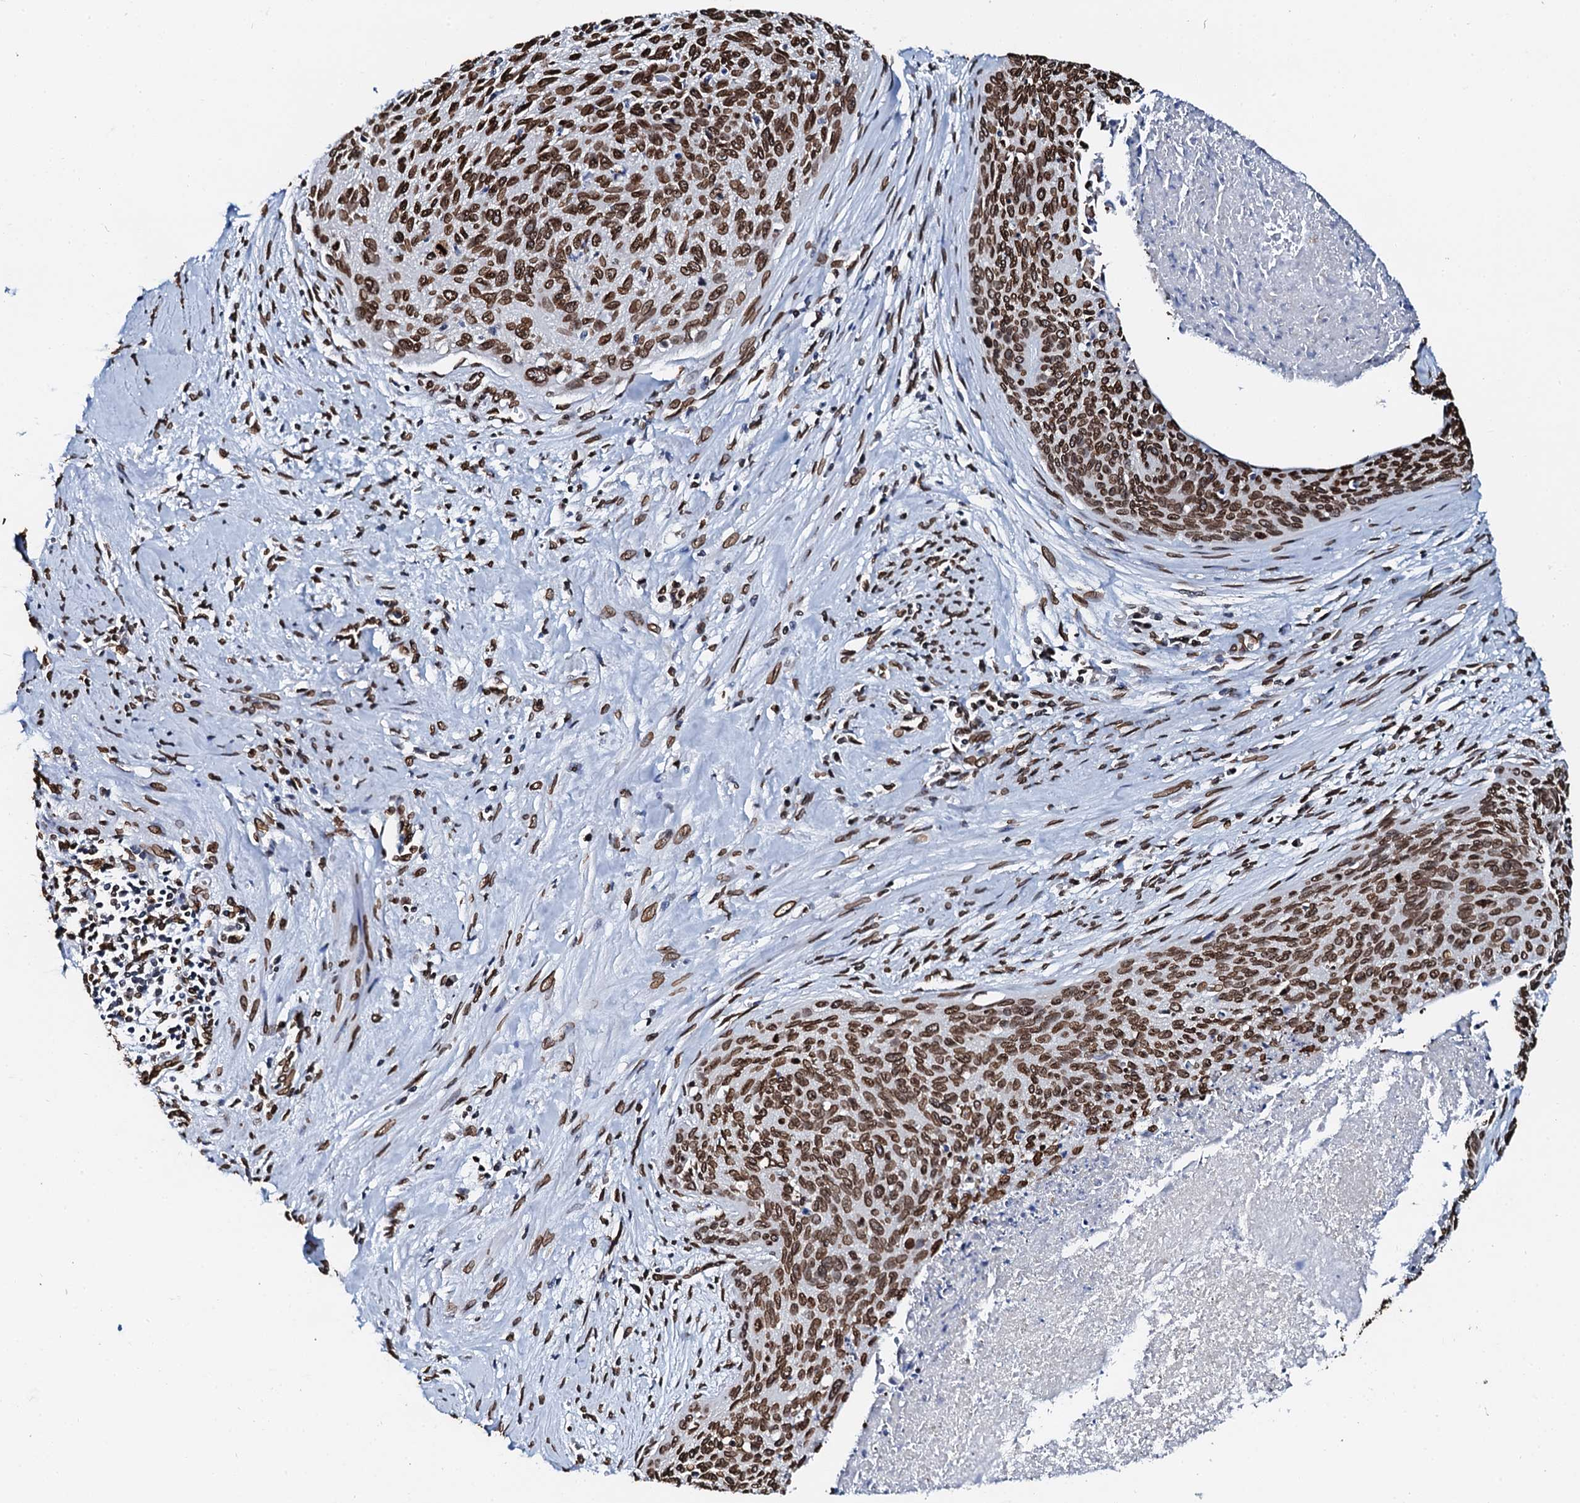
{"staining": {"intensity": "strong", "quantity": ">75%", "location": "nuclear"}, "tissue": "cervical cancer", "cell_type": "Tumor cells", "image_type": "cancer", "snomed": [{"axis": "morphology", "description": "Squamous cell carcinoma, NOS"}, {"axis": "topography", "description": "Cervix"}], "caption": "A brown stain labels strong nuclear expression of a protein in cervical cancer tumor cells.", "gene": "KATNAL2", "patient": {"sex": "female", "age": 55}}